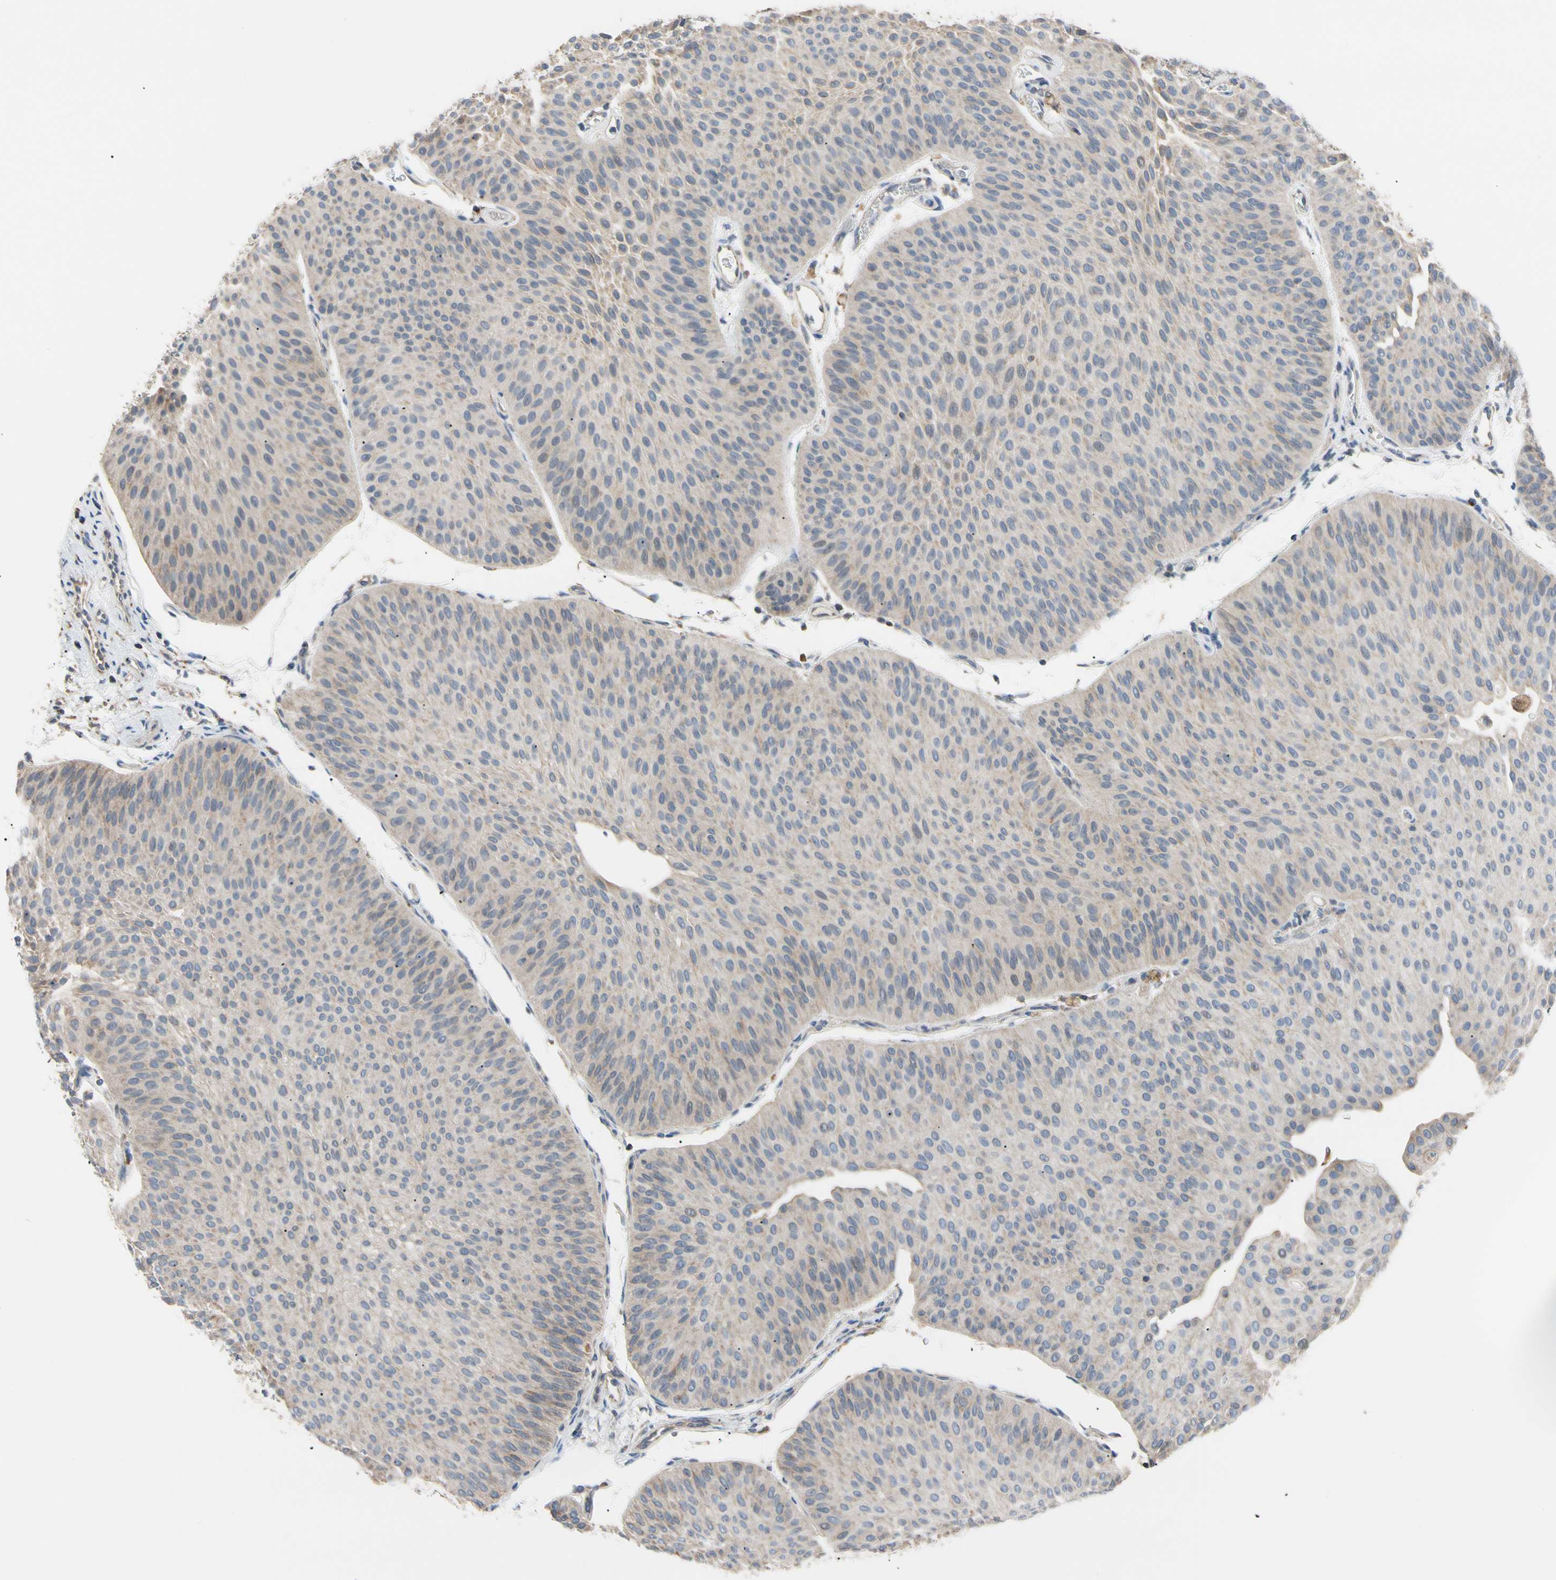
{"staining": {"intensity": "weak", "quantity": "<25%", "location": "cytoplasmic/membranous"}, "tissue": "urothelial cancer", "cell_type": "Tumor cells", "image_type": "cancer", "snomed": [{"axis": "morphology", "description": "Urothelial carcinoma, Low grade"}, {"axis": "topography", "description": "Urinary bladder"}], "caption": "The image demonstrates no significant expression in tumor cells of urothelial cancer.", "gene": "PLGRKT", "patient": {"sex": "female", "age": 60}}